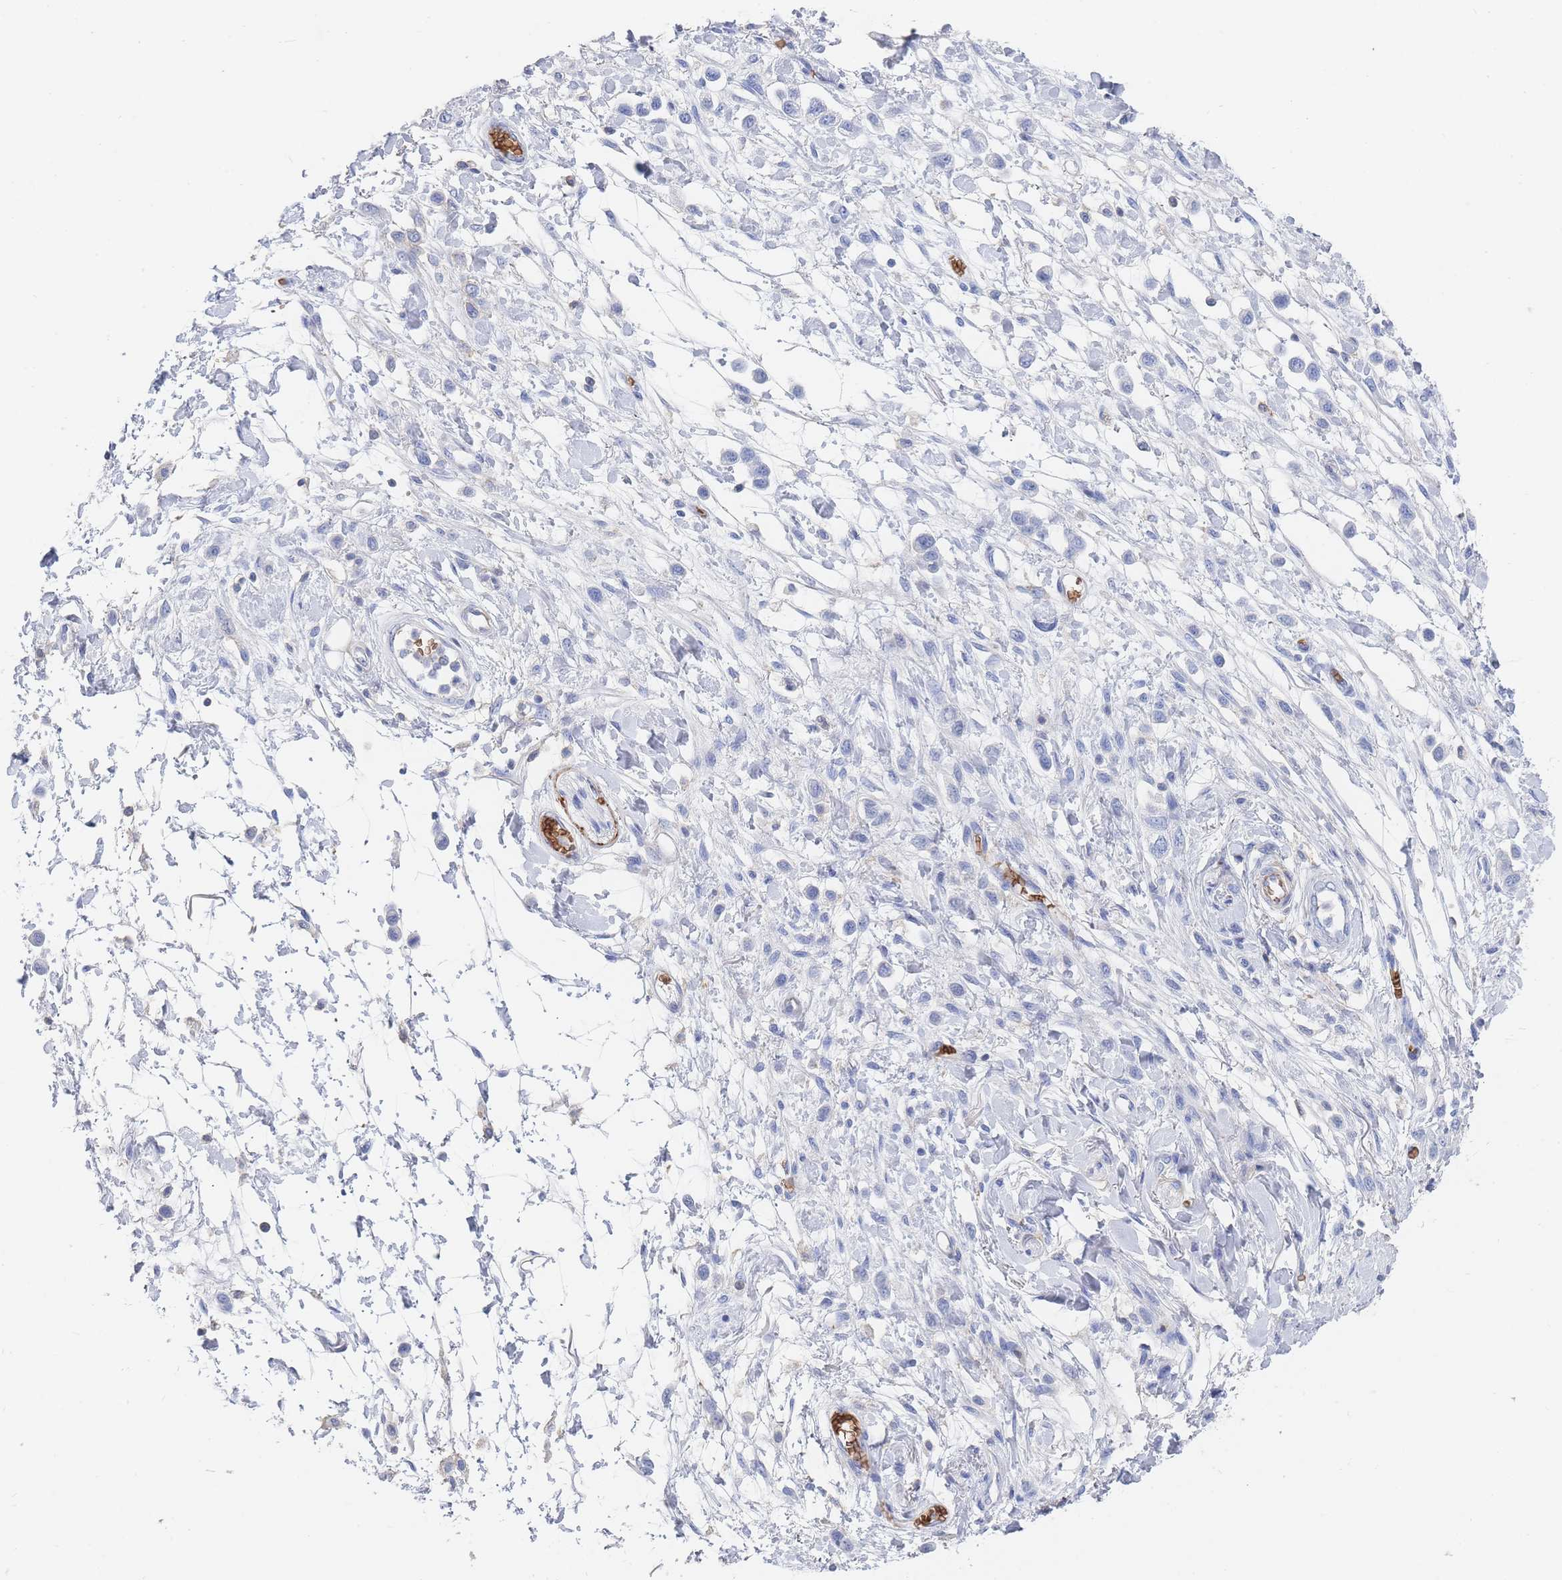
{"staining": {"intensity": "negative", "quantity": "none", "location": "none"}, "tissue": "stomach cancer", "cell_type": "Tumor cells", "image_type": "cancer", "snomed": [{"axis": "morphology", "description": "Adenocarcinoma, NOS"}, {"axis": "topography", "description": "Stomach"}], "caption": "There is no significant staining in tumor cells of stomach cancer.", "gene": "SLC2A1", "patient": {"sex": "female", "age": 65}}